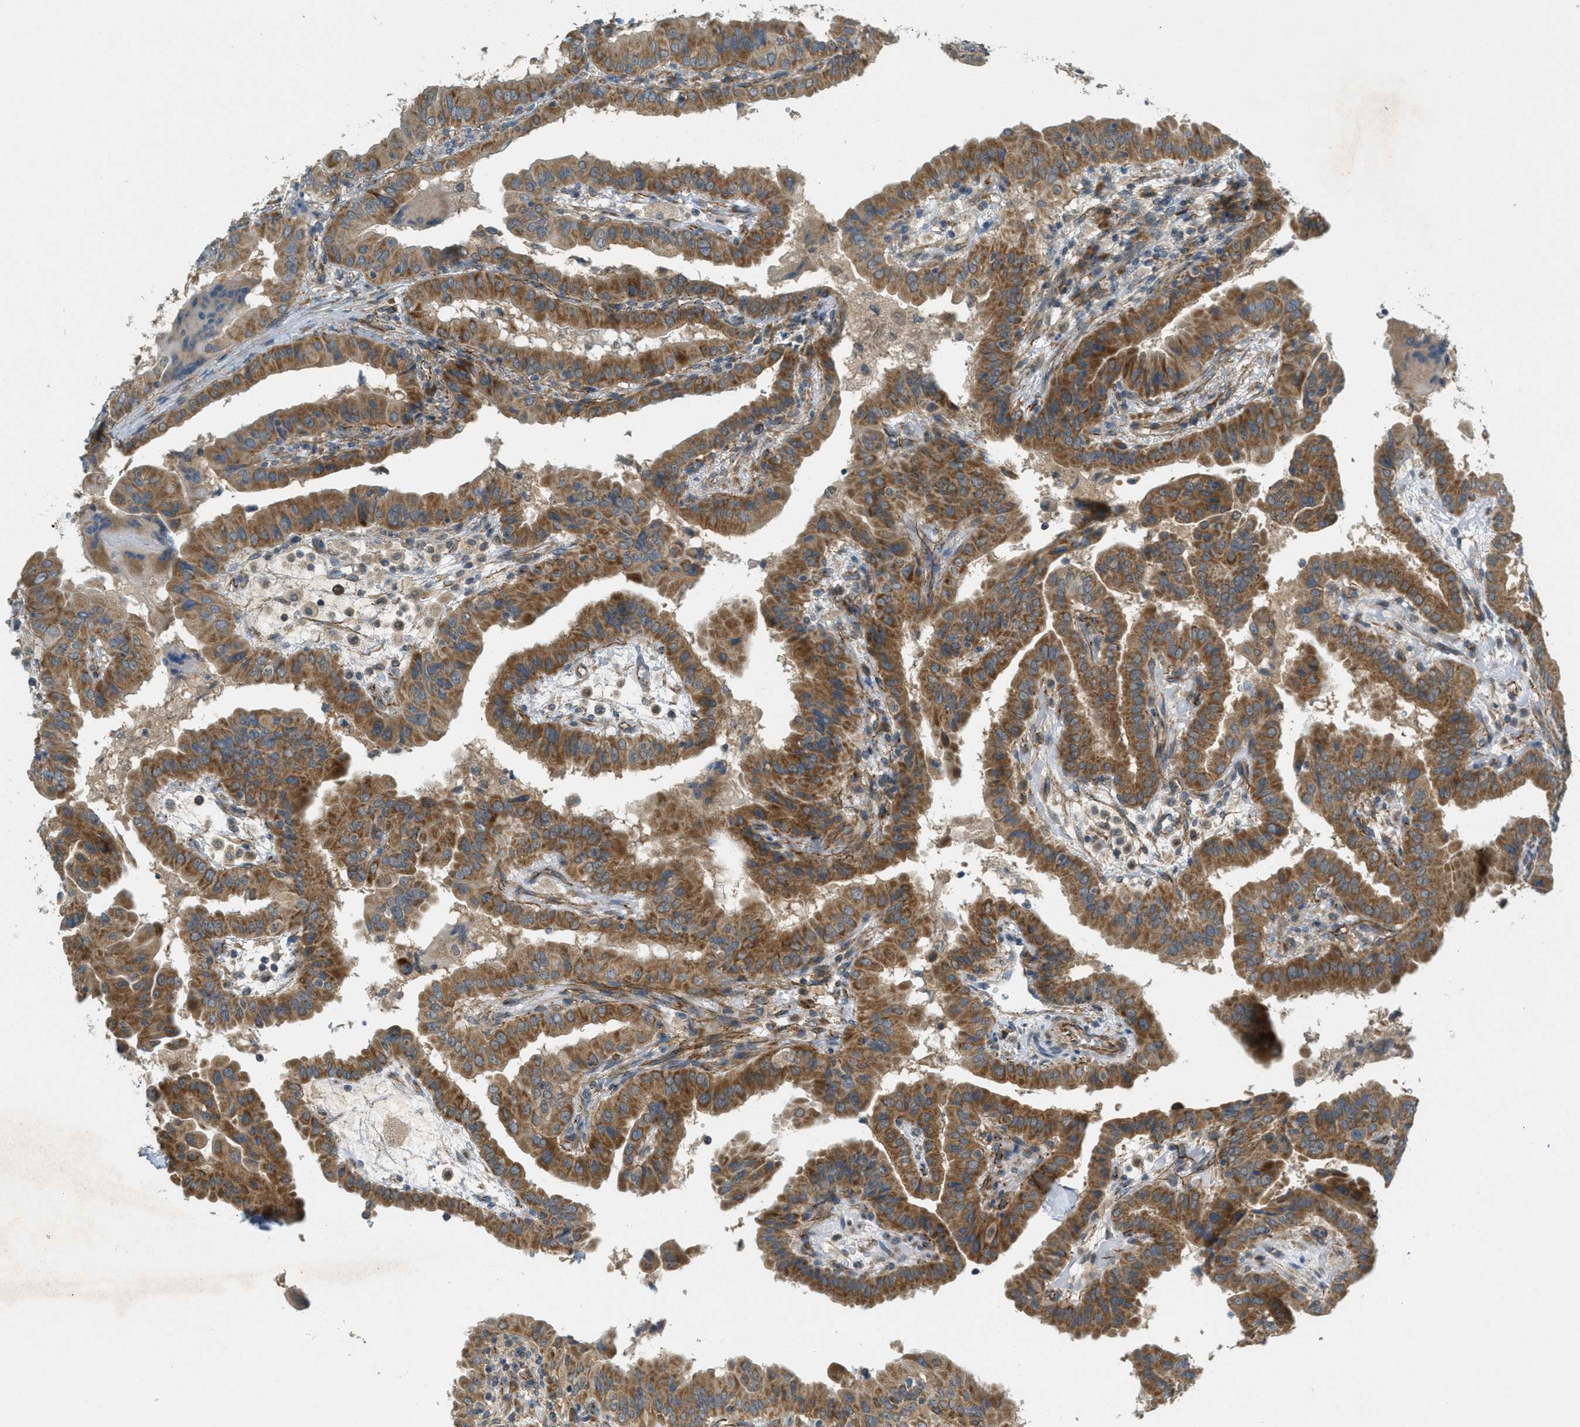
{"staining": {"intensity": "moderate", "quantity": ">75%", "location": "cytoplasmic/membranous"}, "tissue": "thyroid cancer", "cell_type": "Tumor cells", "image_type": "cancer", "snomed": [{"axis": "morphology", "description": "Papillary adenocarcinoma, NOS"}, {"axis": "topography", "description": "Thyroid gland"}], "caption": "DAB immunohistochemical staining of thyroid cancer exhibits moderate cytoplasmic/membranous protein expression in approximately >75% of tumor cells. (DAB (3,3'-diaminobenzidine) IHC, brown staining for protein, blue staining for nuclei).", "gene": "JCAD", "patient": {"sex": "male", "age": 33}}